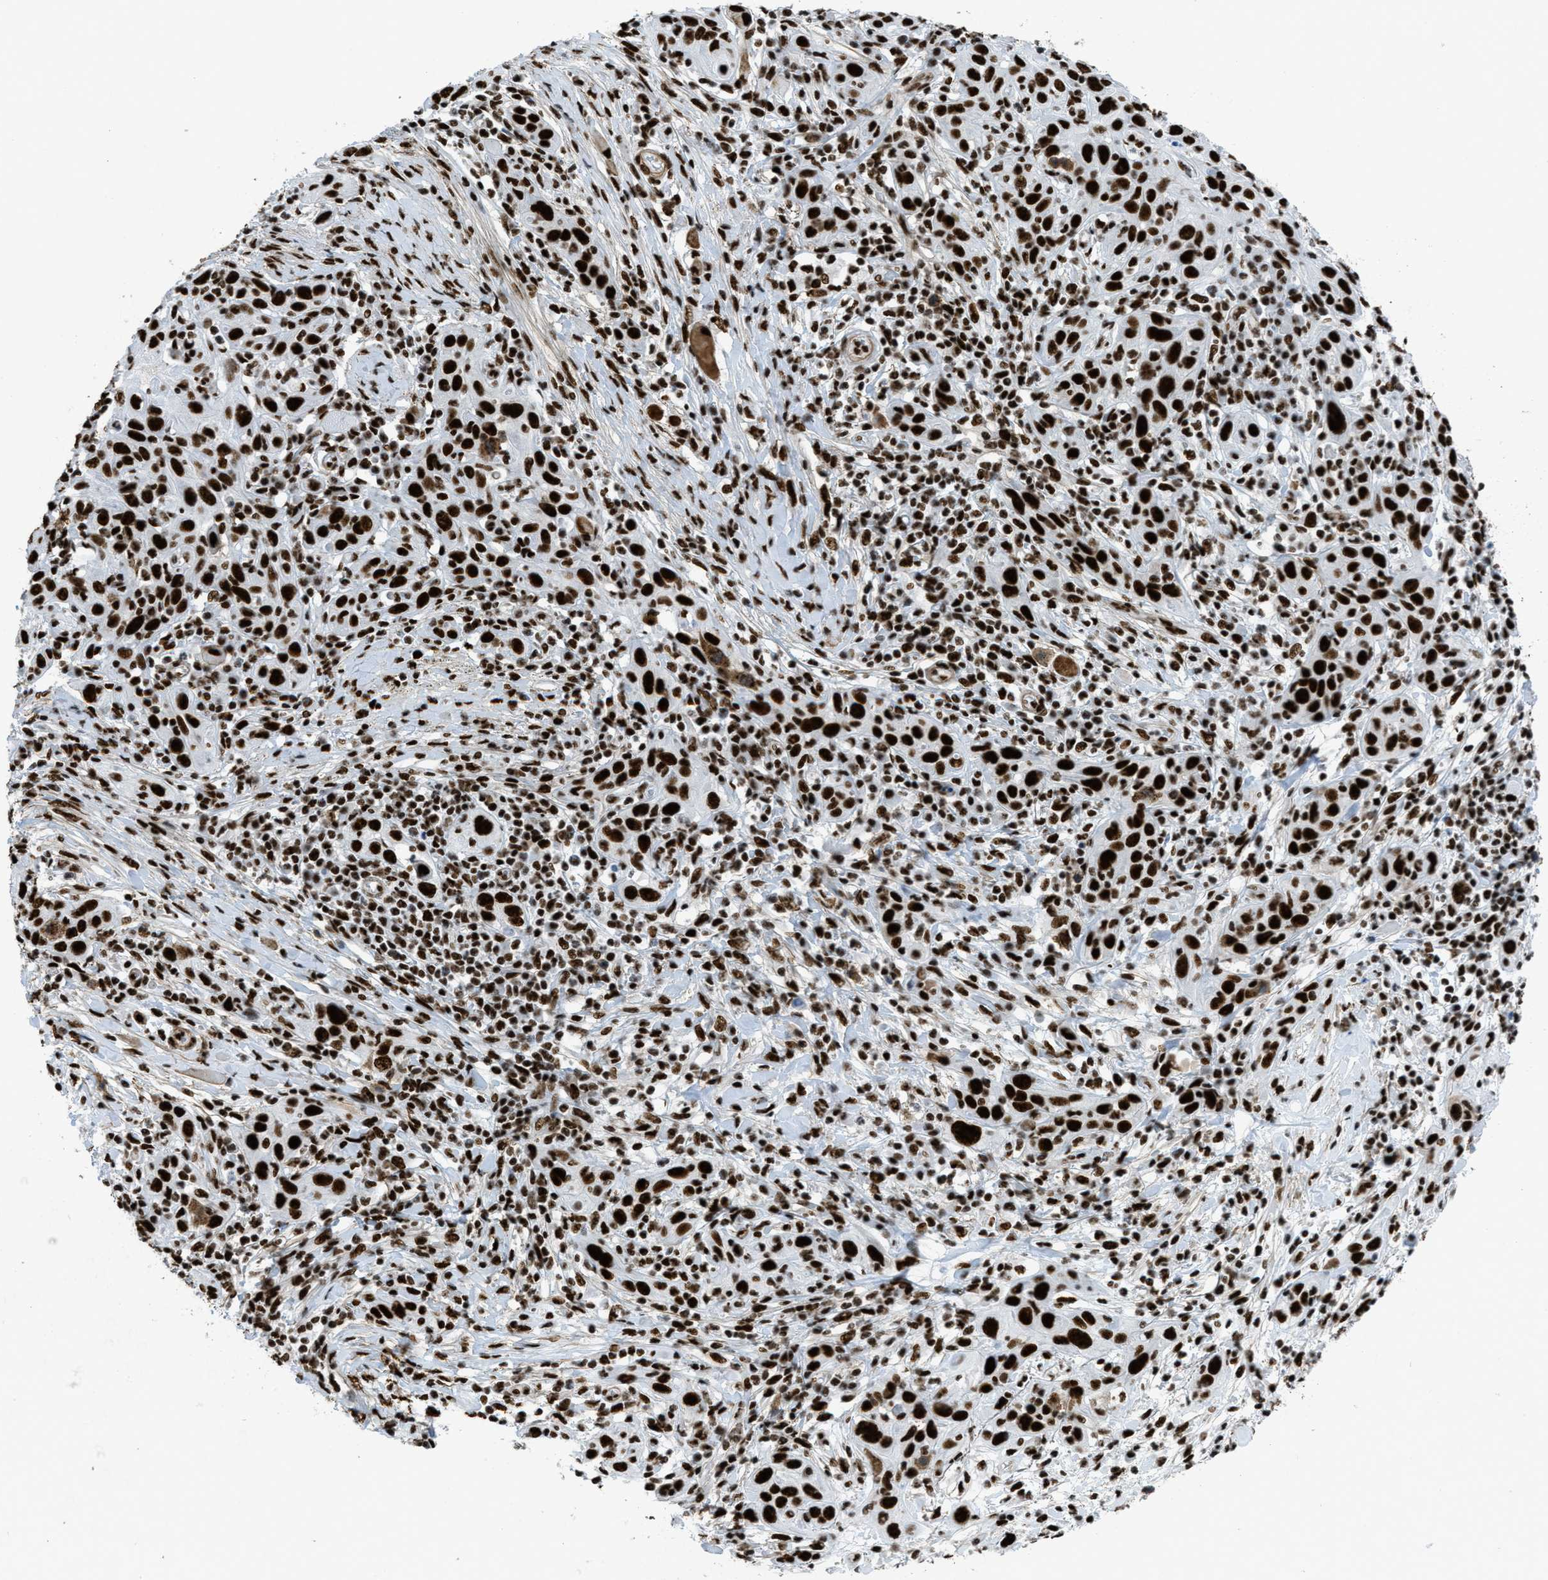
{"staining": {"intensity": "strong", "quantity": ">75%", "location": "nuclear"}, "tissue": "skin cancer", "cell_type": "Tumor cells", "image_type": "cancer", "snomed": [{"axis": "morphology", "description": "Squamous cell carcinoma, NOS"}, {"axis": "topography", "description": "Skin"}], "caption": "Brown immunohistochemical staining in skin cancer displays strong nuclear staining in about >75% of tumor cells. (brown staining indicates protein expression, while blue staining denotes nuclei).", "gene": "ZNF207", "patient": {"sex": "female", "age": 88}}